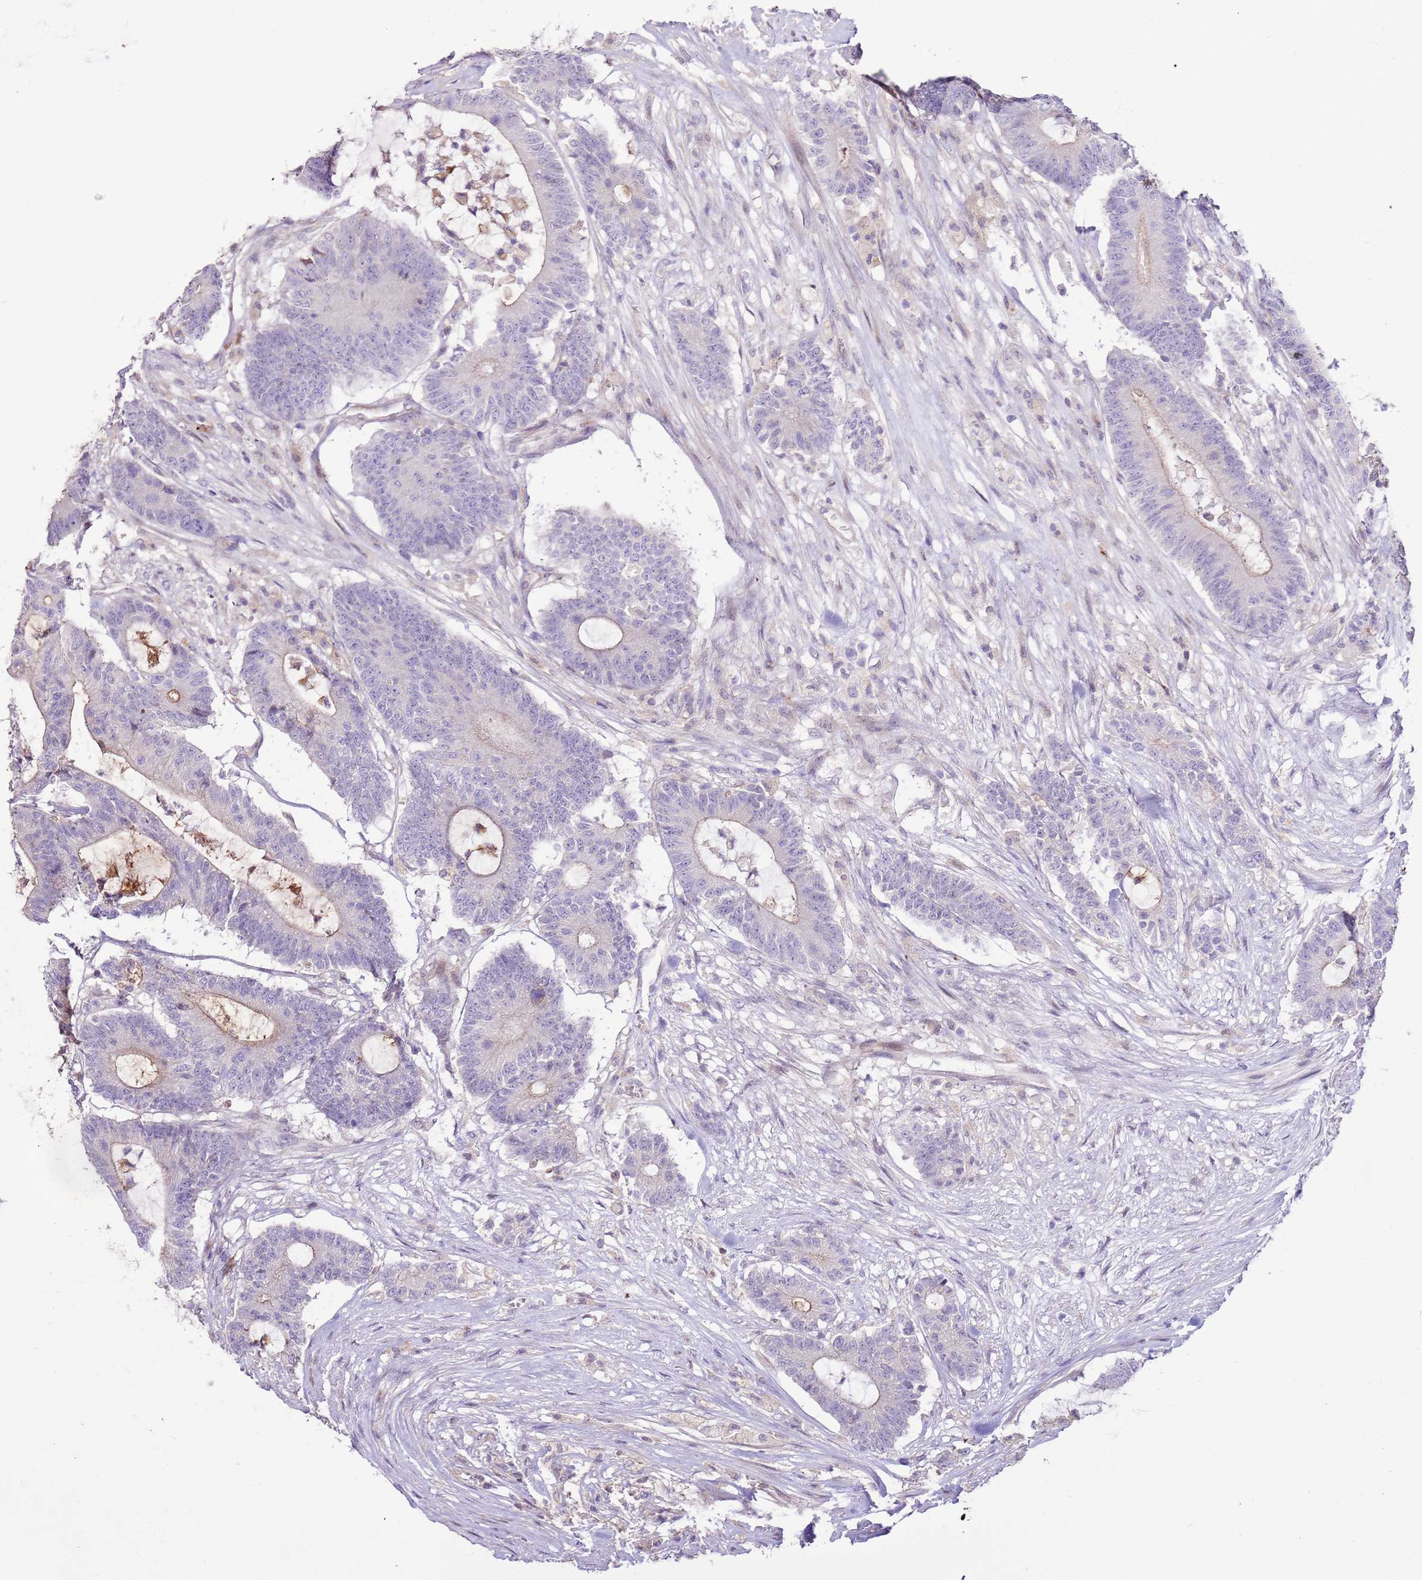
{"staining": {"intensity": "negative", "quantity": "none", "location": "none"}, "tissue": "colorectal cancer", "cell_type": "Tumor cells", "image_type": "cancer", "snomed": [{"axis": "morphology", "description": "Adenocarcinoma, NOS"}, {"axis": "topography", "description": "Colon"}], "caption": "This is an immunohistochemistry image of colorectal cancer. There is no expression in tumor cells.", "gene": "LGI4", "patient": {"sex": "female", "age": 84}}